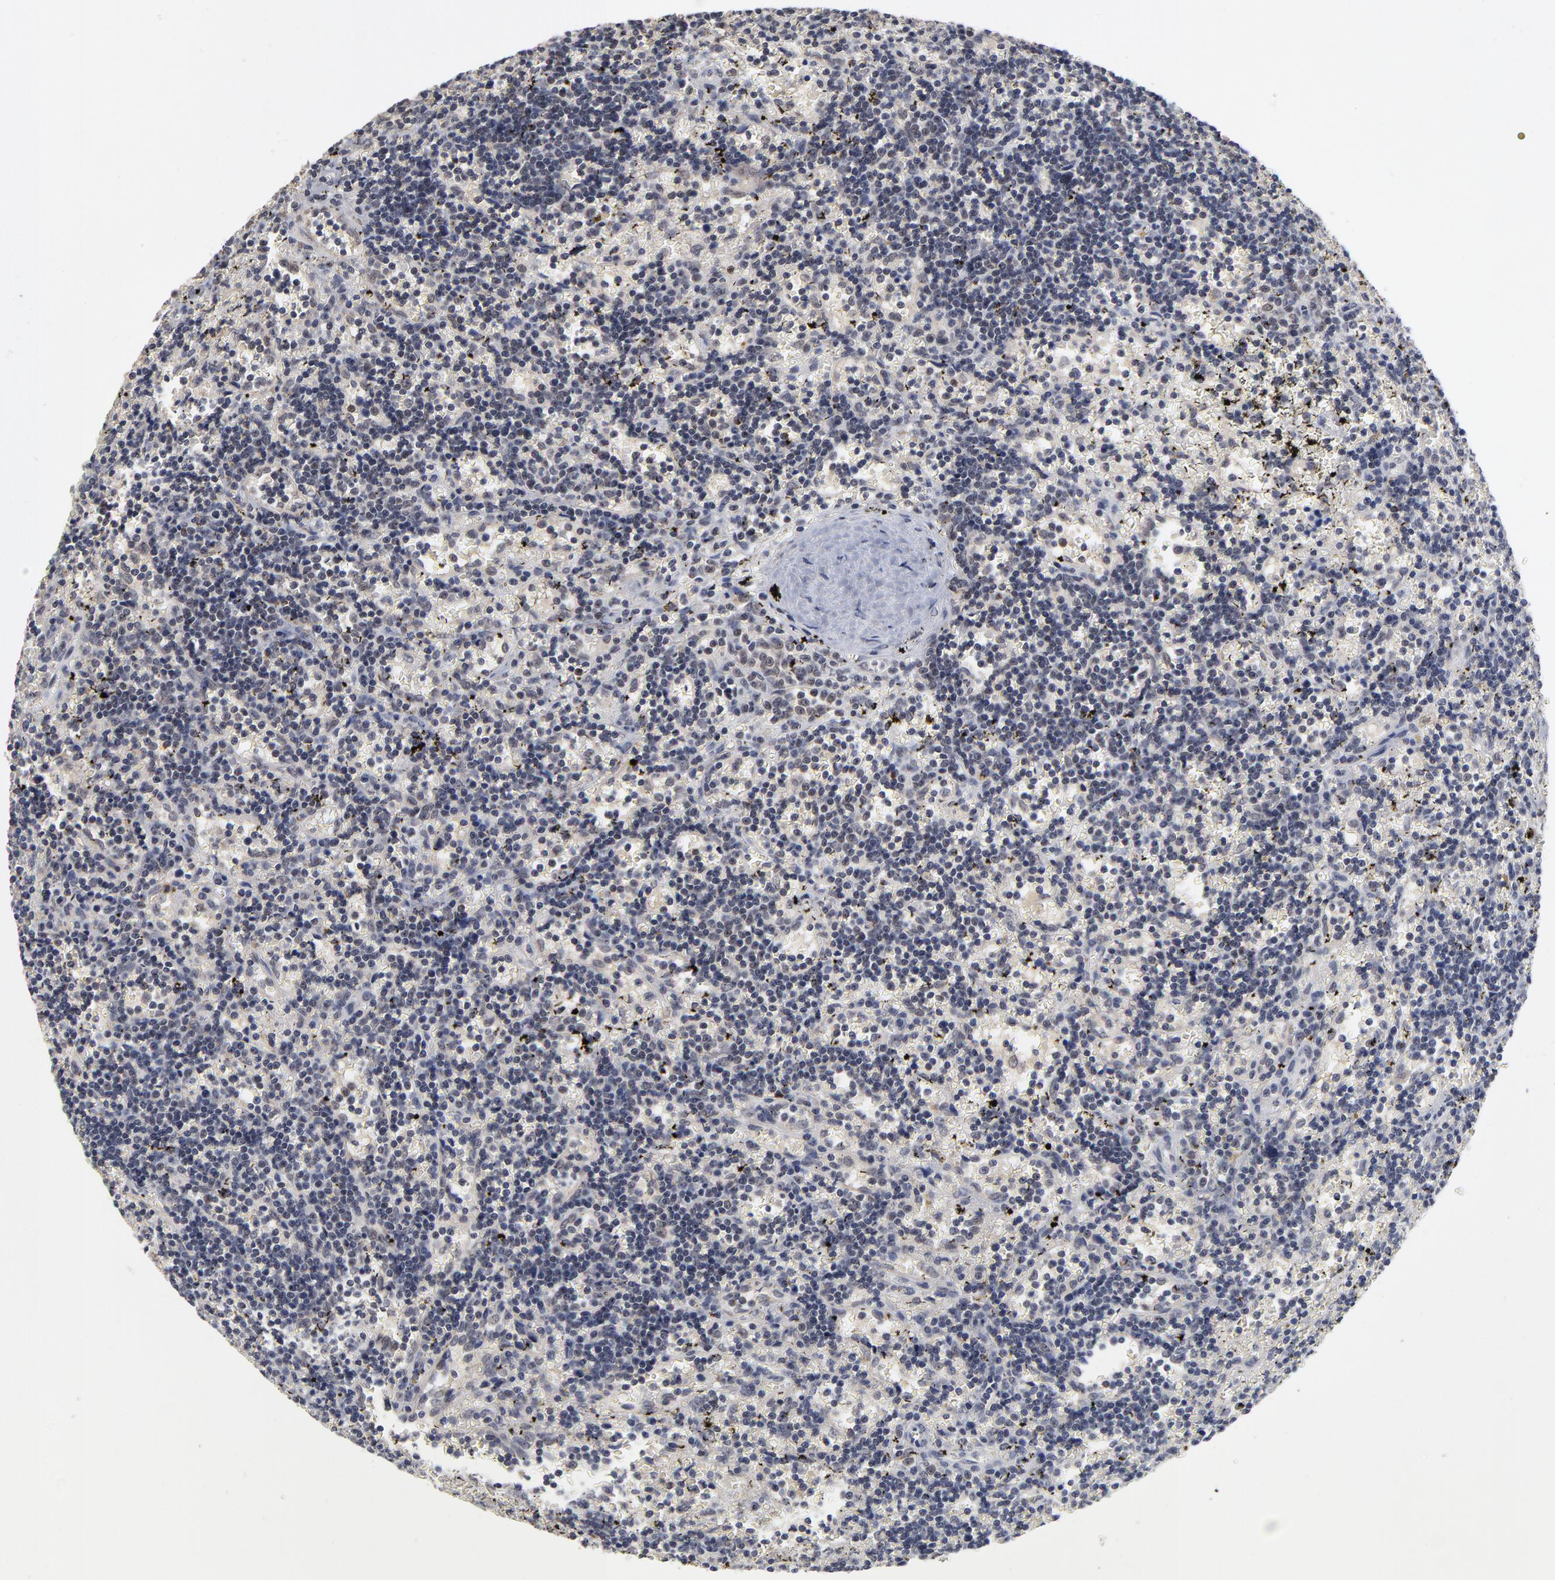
{"staining": {"intensity": "negative", "quantity": "none", "location": "none"}, "tissue": "lymphoma", "cell_type": "Tumor cells", "image_type": "cancer", "snomed": [{"axis": "morphology", "description": "Malignant lymphoma, non-Hodgkin's type, Low grade"}, {"axis": "topography", "description": "Spleen"}], "caption": "Immunohistochemical staining of low-grade malignant lymphoma, non-Hodgkin's type reveals no significant staining in tumor cells.", "gene": "WSB1", "patient": {"sex": "male", "age": 60}}